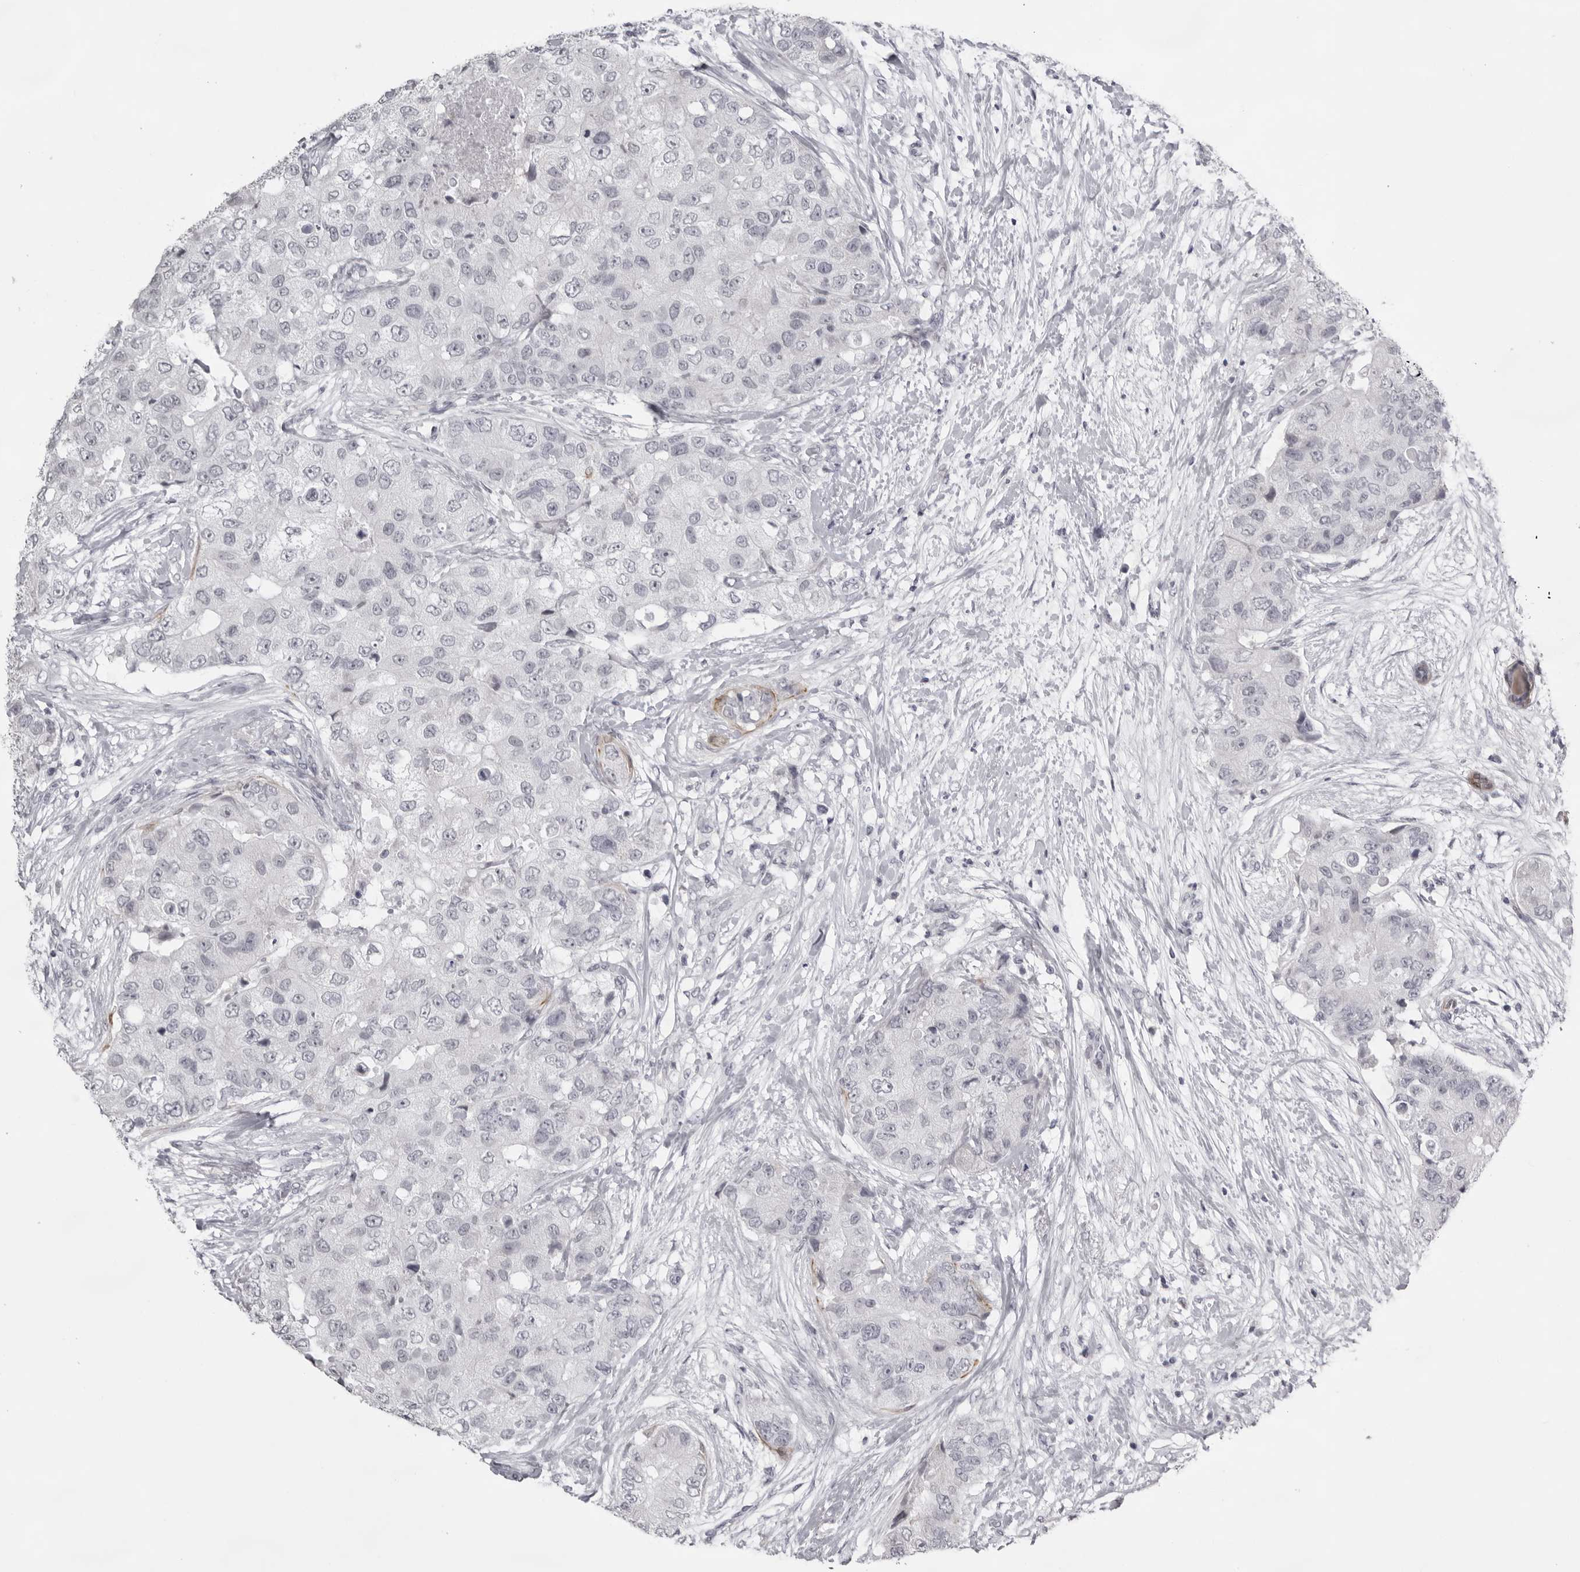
{"staining": {"intensity": "moderate", "quantity": "<25%", "location": "cytoplasmic/membranous"}, "tissue": "breast cancer", "cell_type": "Tumor cells", "image_type": "cancer", "snomed": [{"axis": "morphology", "description": "Duct carcinoma"}, {"axis": "topography", "description": "Breast"}], "caption": "IHC (DAB) staining of human breast cancer (infiltrating ductal carcinoma) displays moderate cytoplasmic/membranous protein staining in about <25% of tumor cells. Nuclei are stained in blue.", "gene": "NUDT18", "patient": {"sex": "female", "age": 62}}